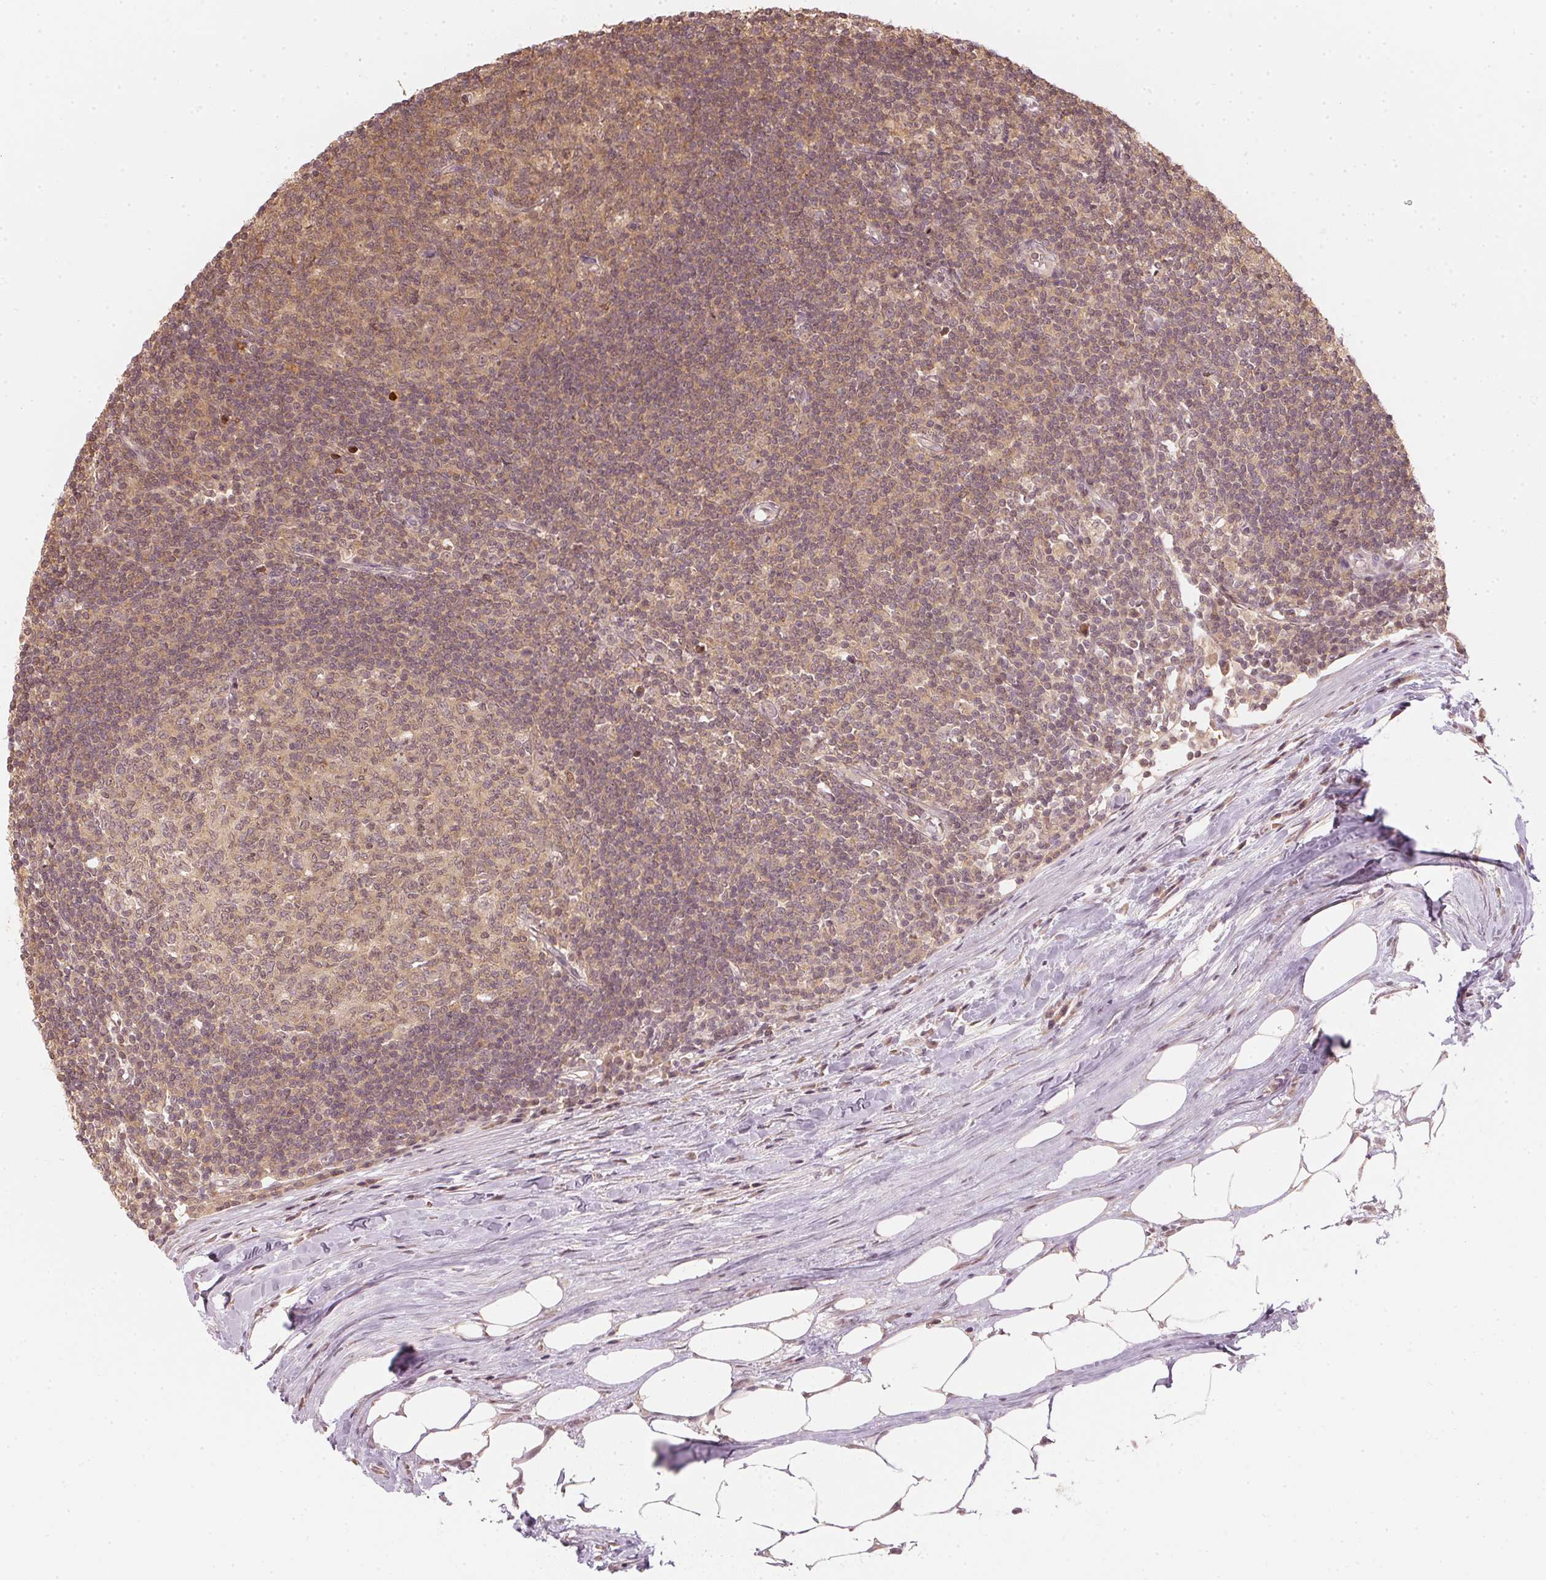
{"staining": {"intensity": "weak", "quantity": ">75%", "location": "cytoplasmic/membranous,nuclear"}, "tissue": "lymph node", "cell_type": "Germinal center cells", "image_type": "normal", "snomed": [{"axis": "morphology", "description": "Normal tissue, NOS"}, {"axis": "topography", "description": "Lymph node"}], "caption": "Immunohistochemistry (IHC) staining of normal lymph node, which shows low levels of weak cytoplasmic/membranous,nuclear staining in approximately >75% of germinal center cells indicating weak cytoplasmic/membranous,nuclear protein positivity. The staining was performed using DAB (3,3'-diaminobenzidine) (brown) for protein detection and nuclei were counterstained in hematoxylin (blue).", "gene": "UBE2L3", "patient": {"sex": "male", "age": 67}}